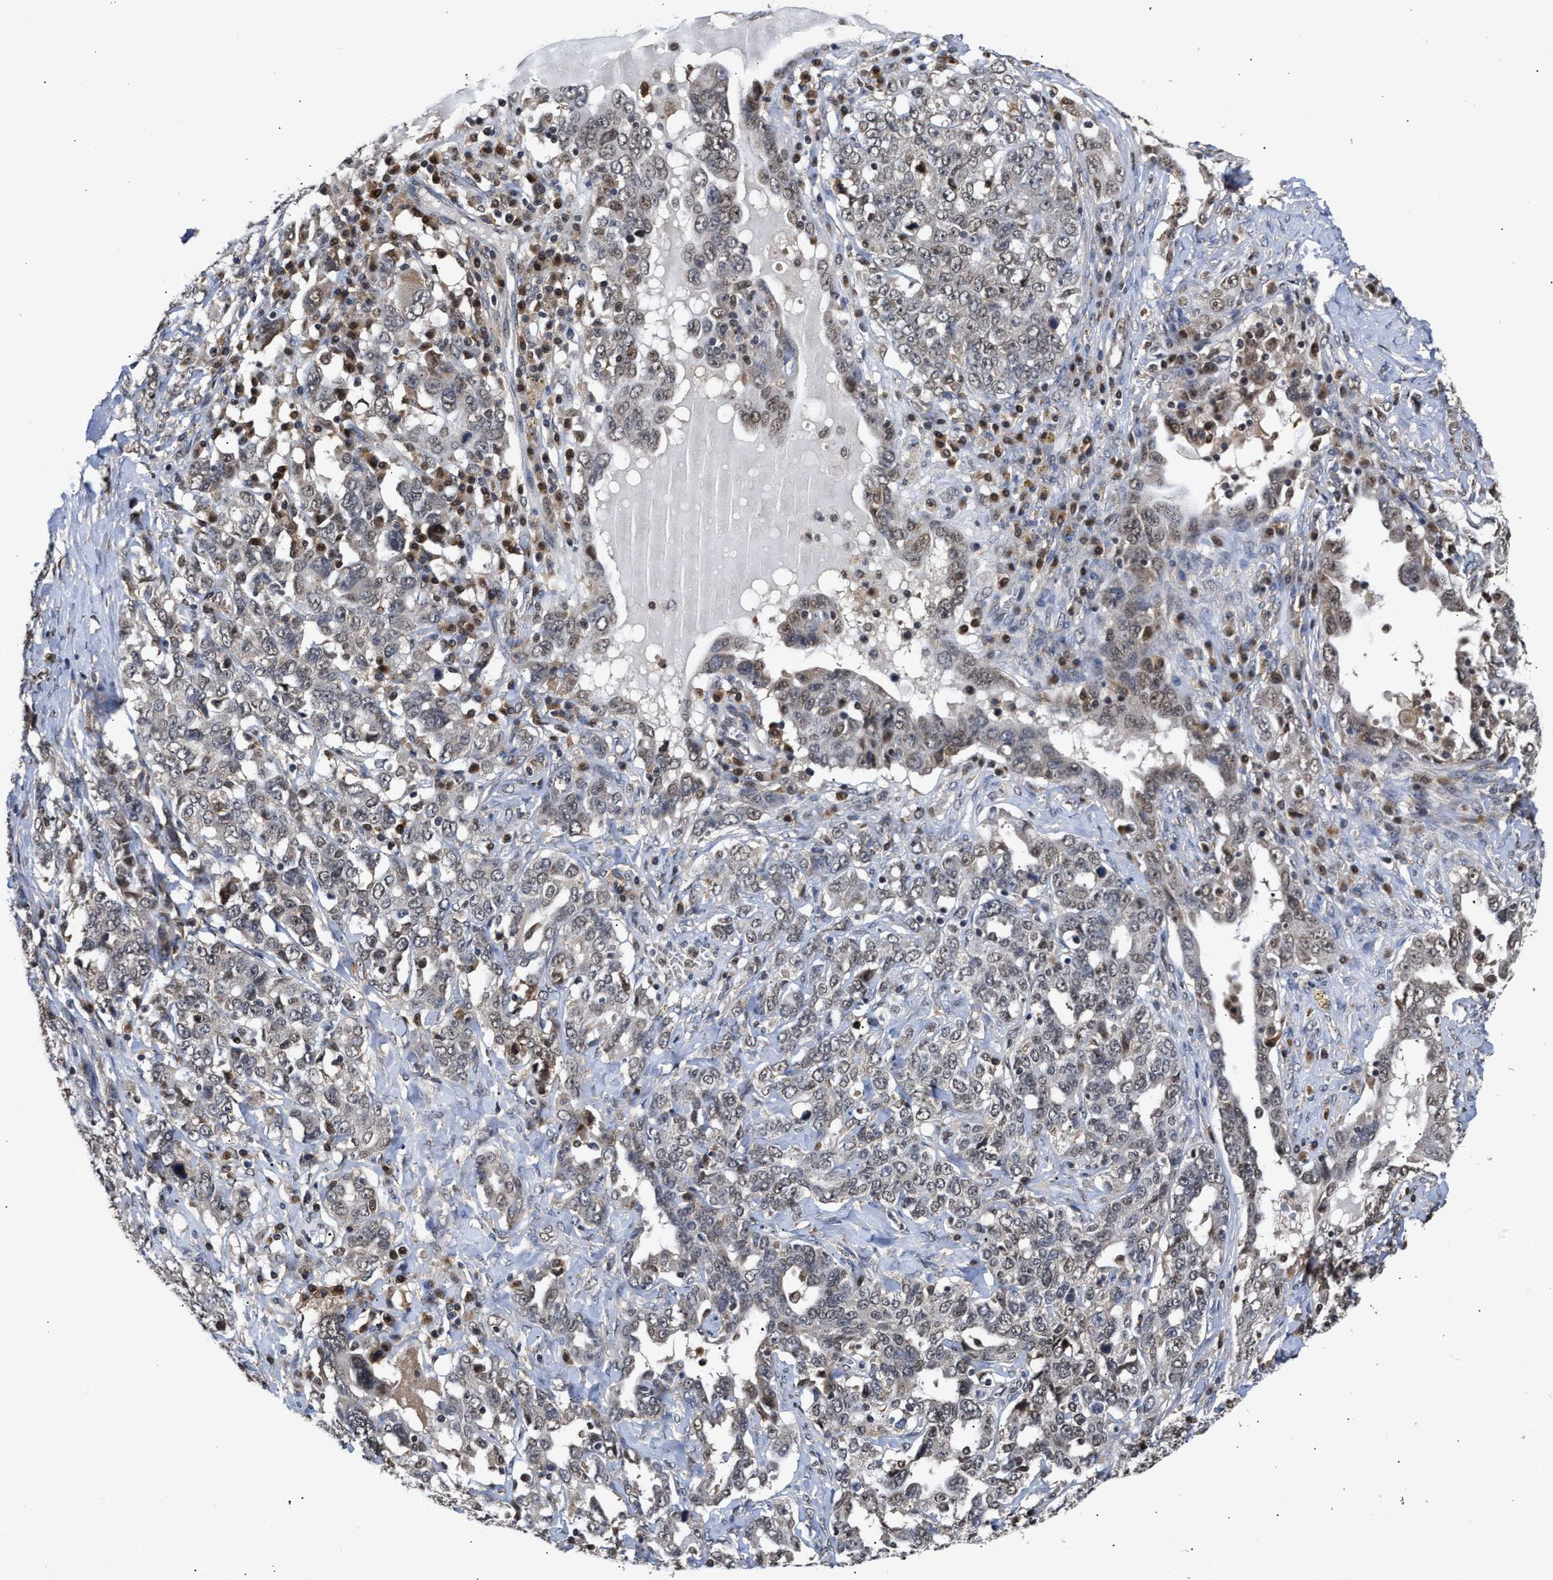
{"staining": {"intensity": "weak", "quantity": "<25%", "location": "nuclear"}, "tissue": "ovarian cancer", "cell_type": "Tumor cells", "image_type": "cancer", "snomed": [{"axis": "morphology", "description": "Carcinoma, endometroid"}, {"axis": "topography", "description": "Ovary"}], "caption": "Tumor cells are negative for brown protein staining in ovarian cancer.", "gene": "CLIP2", "patient": {"sex": "female", "age": 62}}